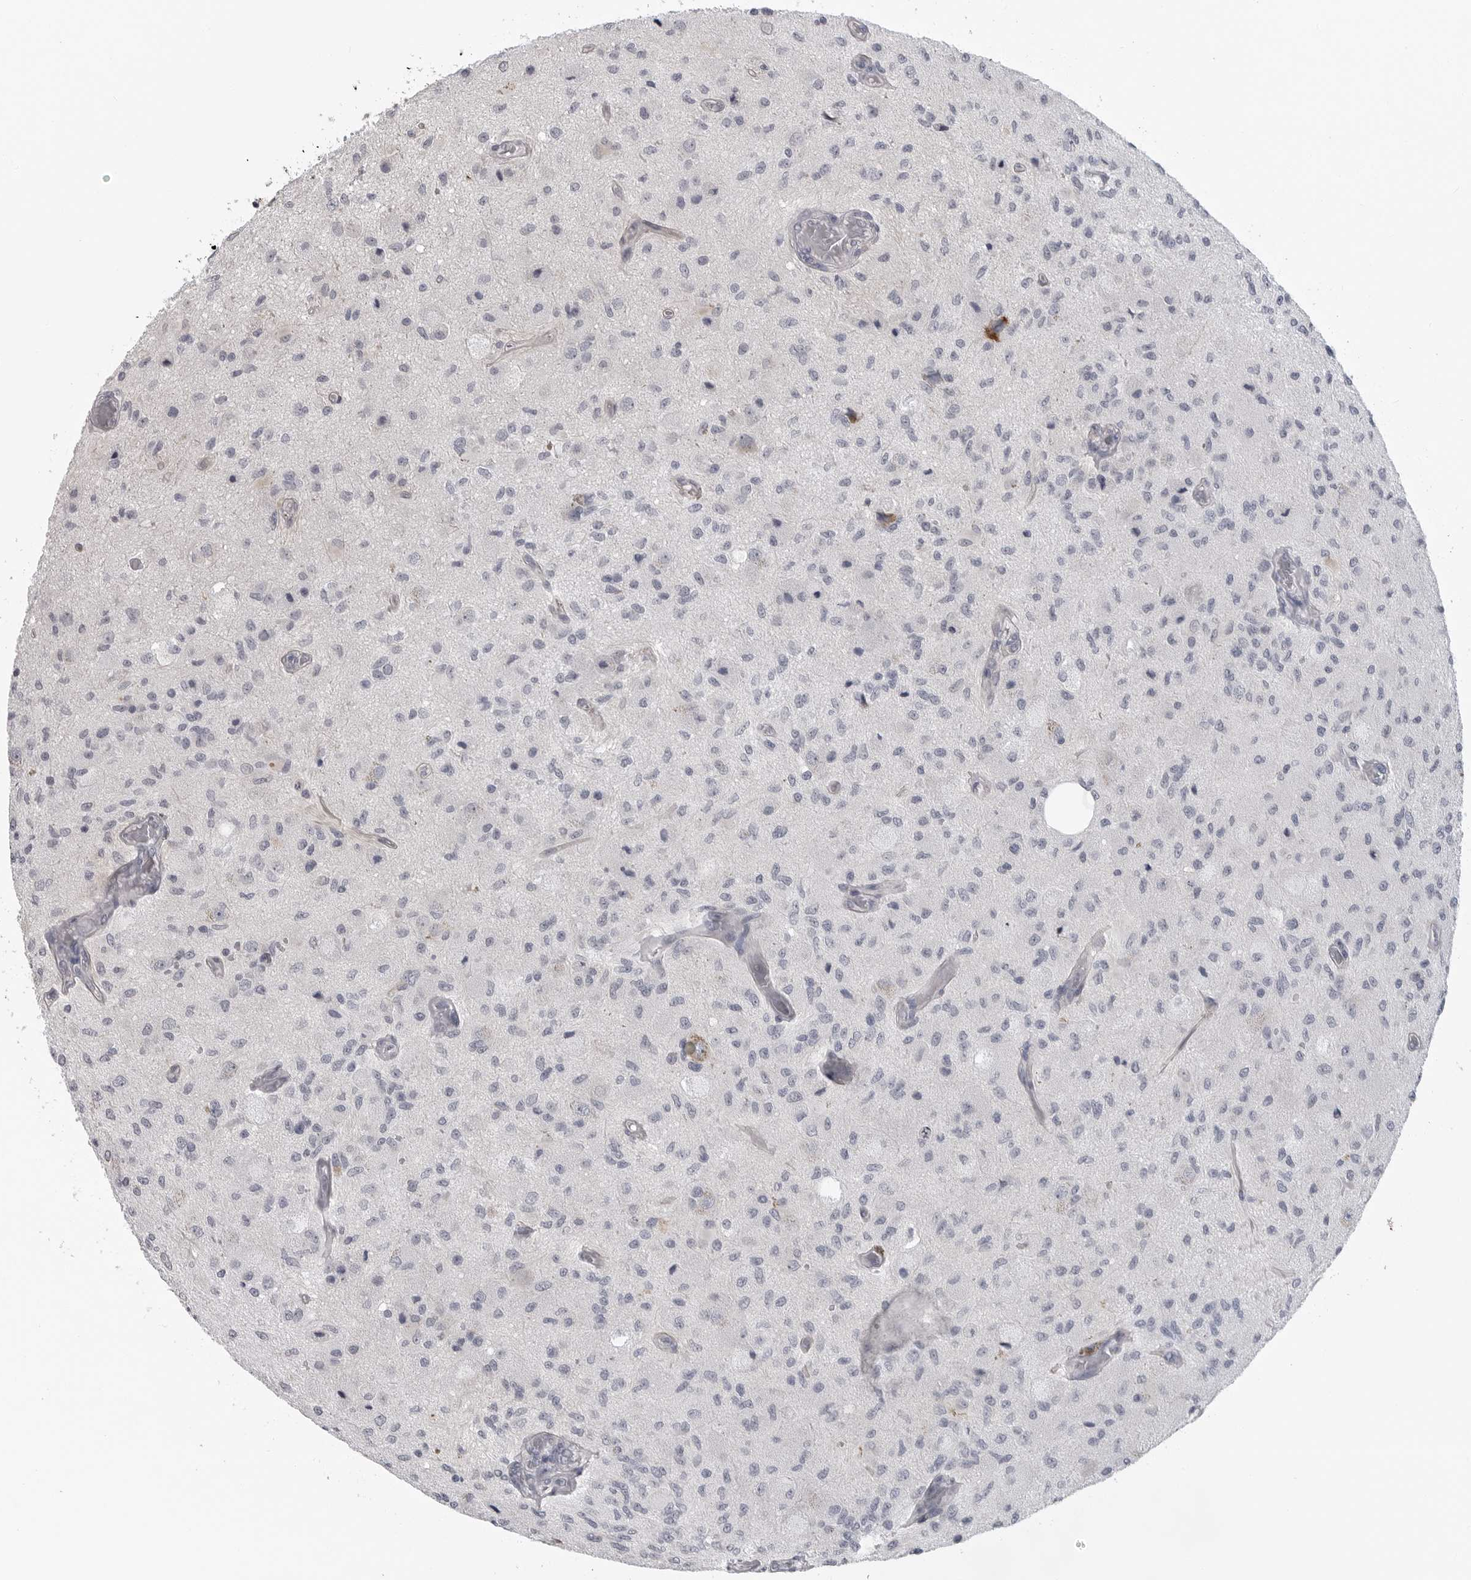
{"staining": {"intensity": "negative", "quantity": "none", "location": "none"}, "tissue": "glioma", "cell_type": "Tumor cells", "image_type": "cancer", "snomed": [{"axis": "morphology", "description": "Normal tissue, NOS"}, {"axis": "morphology", "description": "Glioma, malignant, High grade"}, {"axis": "topography", "description": "Cerebral cortex"}], "caption": "The immunohistochemistry (IHC) photomicrograph has no significant positivity in tumor cells of glioma tissue.", "gene": "LRRC45", "patient": {"sex": "male", "age": 77}}